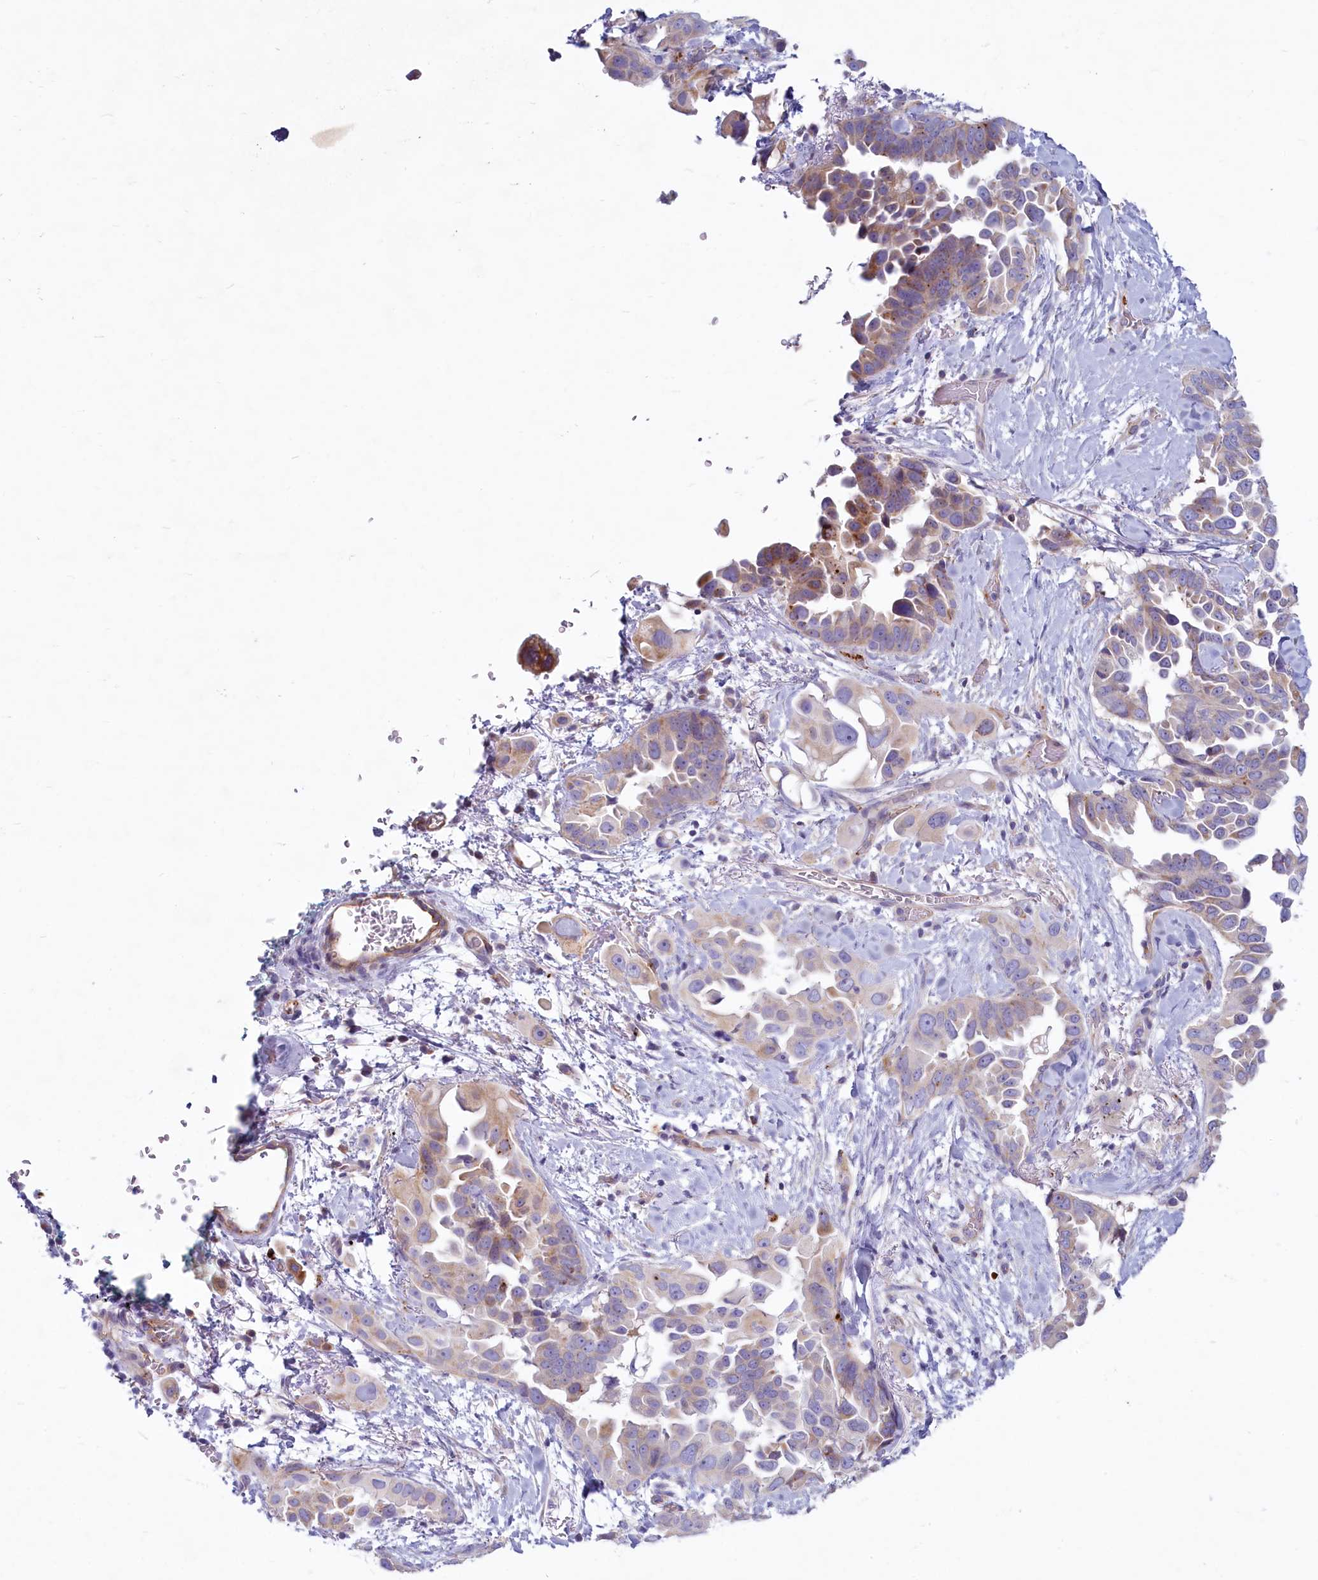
{"staining": {"intensity": "moderate", "quantity": "<25%", "location": "cytoplasmic/membranous"}, "tissue": "lung cancer", "cell_type": "Tumor cells", "image_type": "cancer", "snomed": [{"axis": "morphology", "description": "Adenocarcinoma, NOS"}, {"axis": "topography", "description": "Lung"}], "caption": "The immunohistochemical stain shows moderate cytoplasmic/membranous expression in tumor cells of lung cancer tissue. The staining is performed using DAB brown chromogen to label protein expression. The nuclei are counter-stained blue using hematoxylin.", "gene": "LMOD3", "patient": {"sex": "female", "age": 67}}